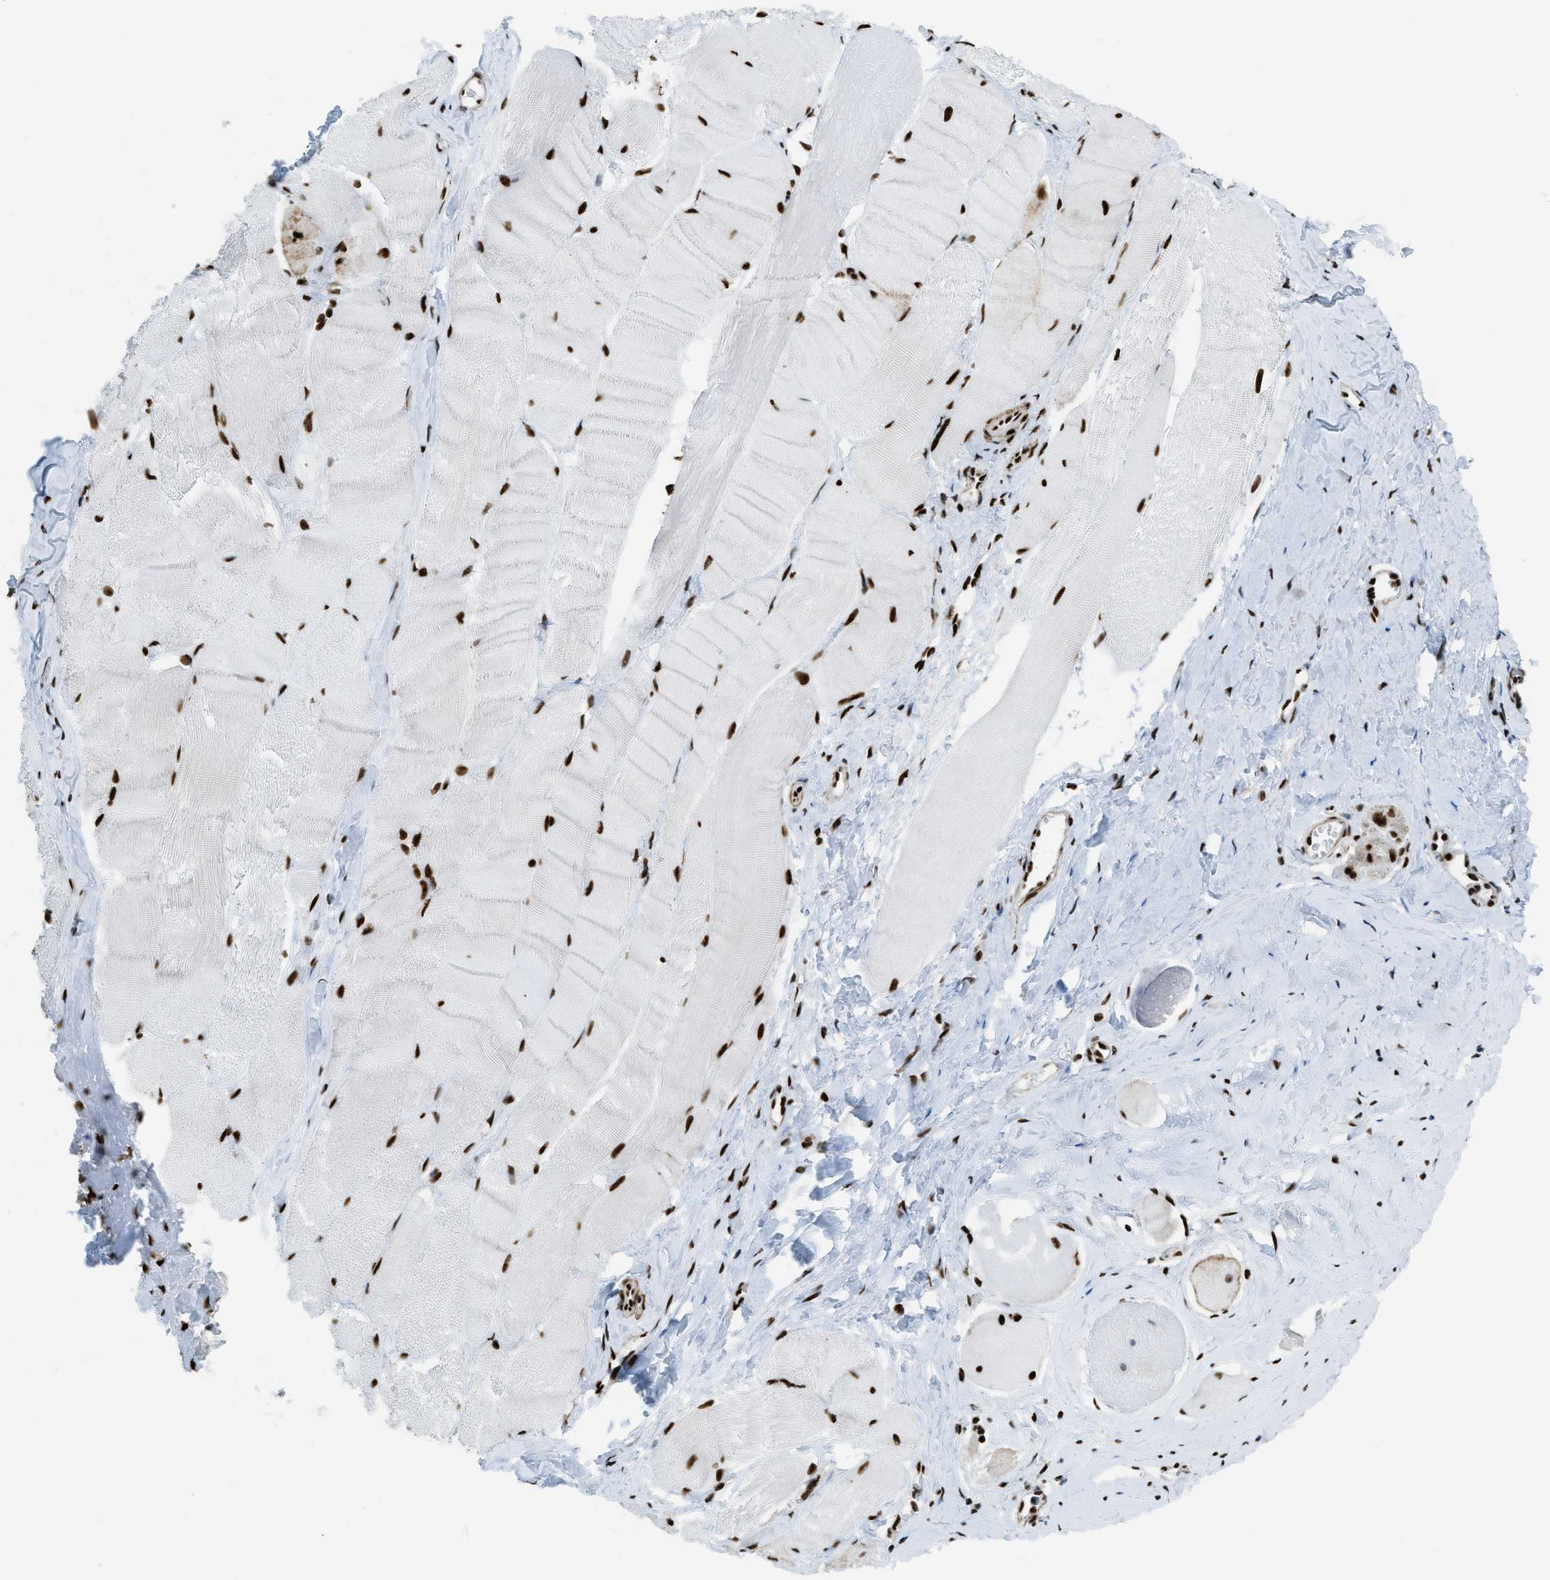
{"staining": {"intensity": "strong", "quantity": ">75%", "location": "nuclear"}, "tissue": "skeletal muscle", "cell_type": "Myocytes", "image_type": "normal", "snomed": [{"axis": "morphology", "description": "Normal tissue, NOS"}, {"axis": "morphology", "description": "Squamous cell carcinoma, NOS"}, {"axis": "topography", "description": "Skeletal muscle"}], "caption": "This is an image of immunohistochemistry staining of normal skeletal muscle, which shows strong staining in the nuclear of myocytes.", "gene": "ZNF207", "patient": {"sex": "male", "age": 51}}